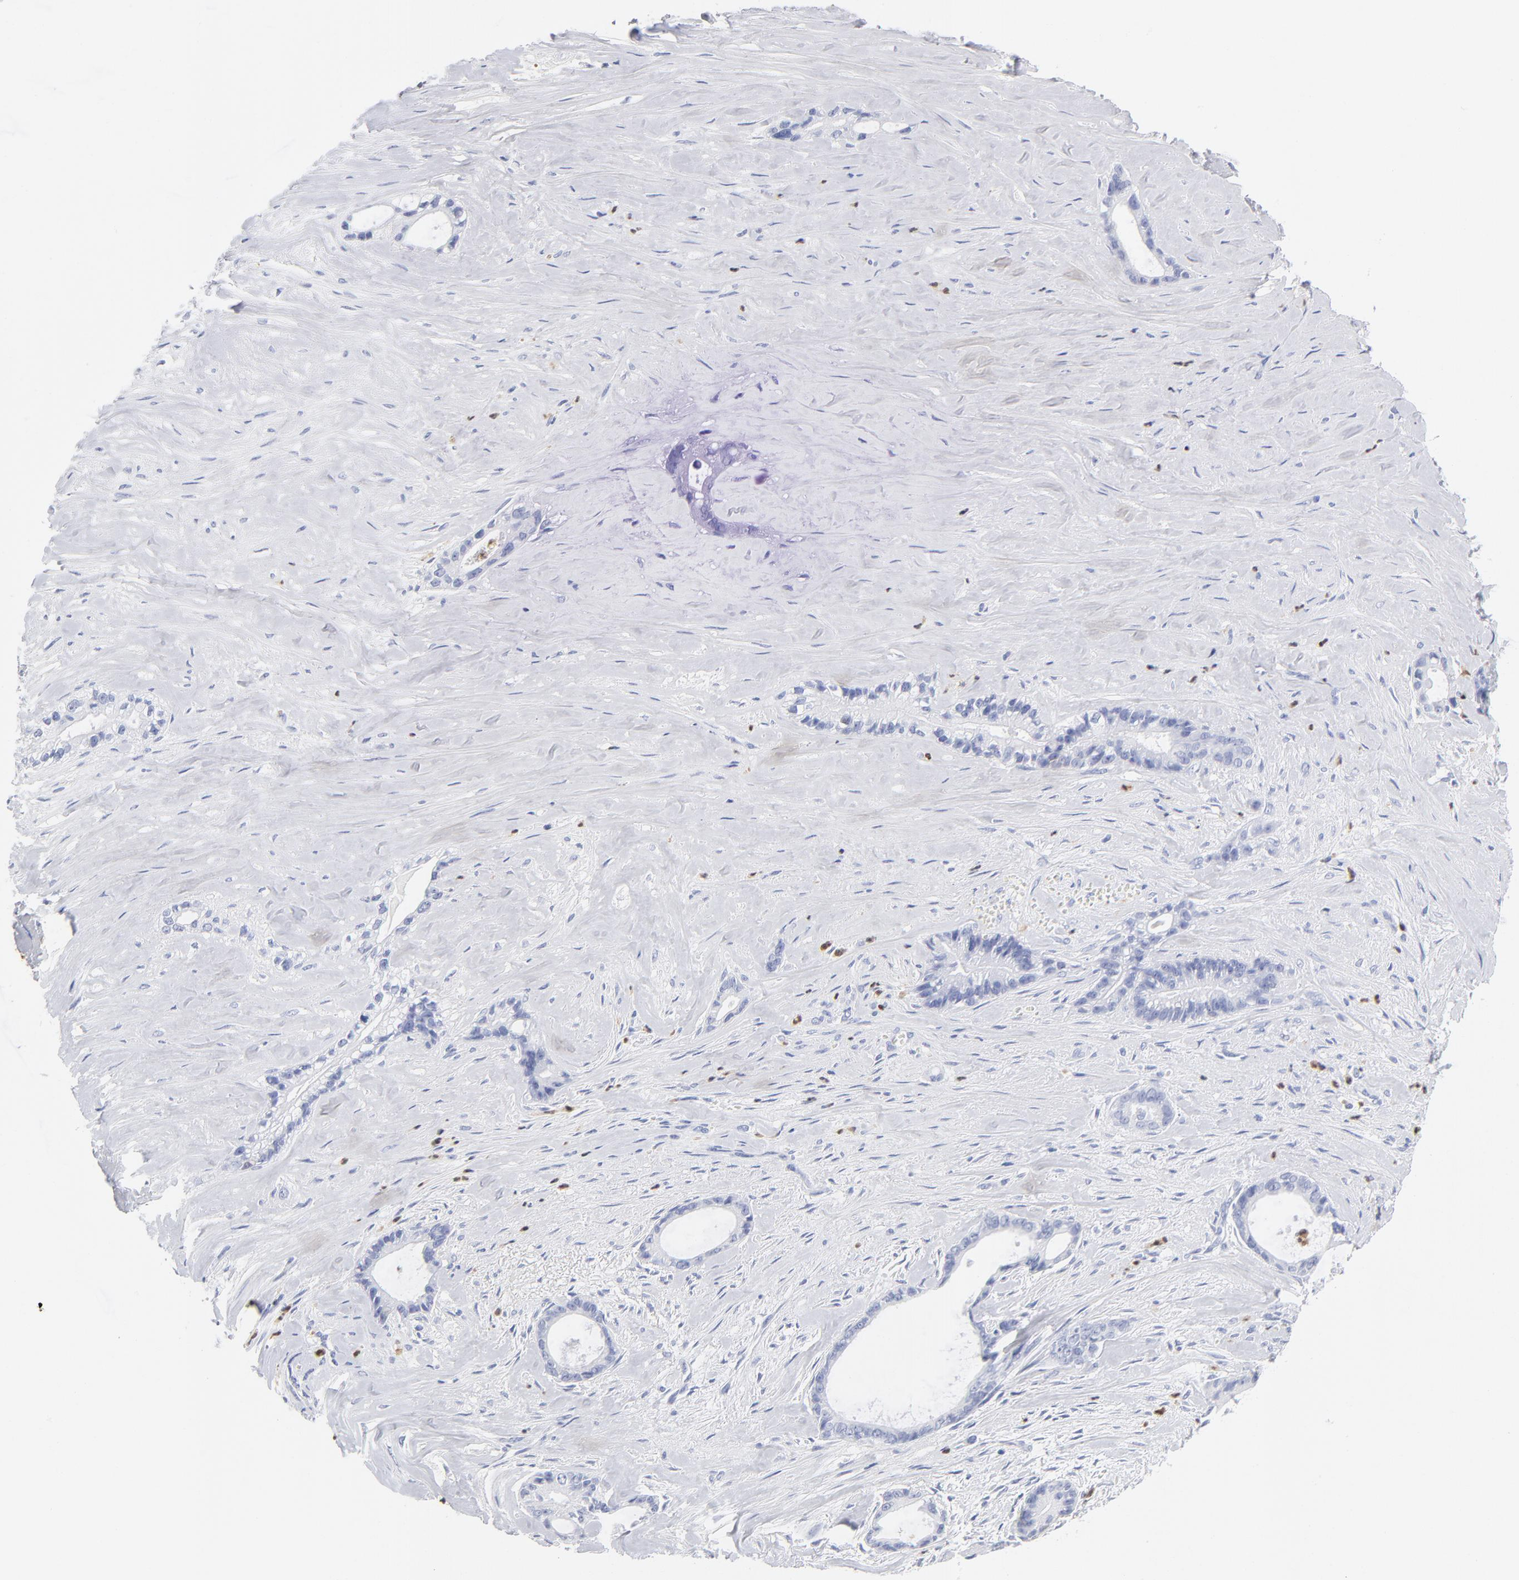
{"staining": {"intensity": "negative", "quantity": "none", "location": "none"}, "tissue": "liver cancer", "cell_type": "Tumor cells", "image_type": "cancer", "snomed": [{"axis": "morphology", "description": "Cholangiocarcinoma"}, {"axis": "topography", "description": "Liver"}], "caption": "Immunohistochemical staining of human liver cholangiocarcinoma exhibits no significant staining in tumor cells. (DAB (3,3'-diaminobenzidine) IHC, high magnification).", "gene": "ARG1", "patient": {"sex": "female", "age": 55}}